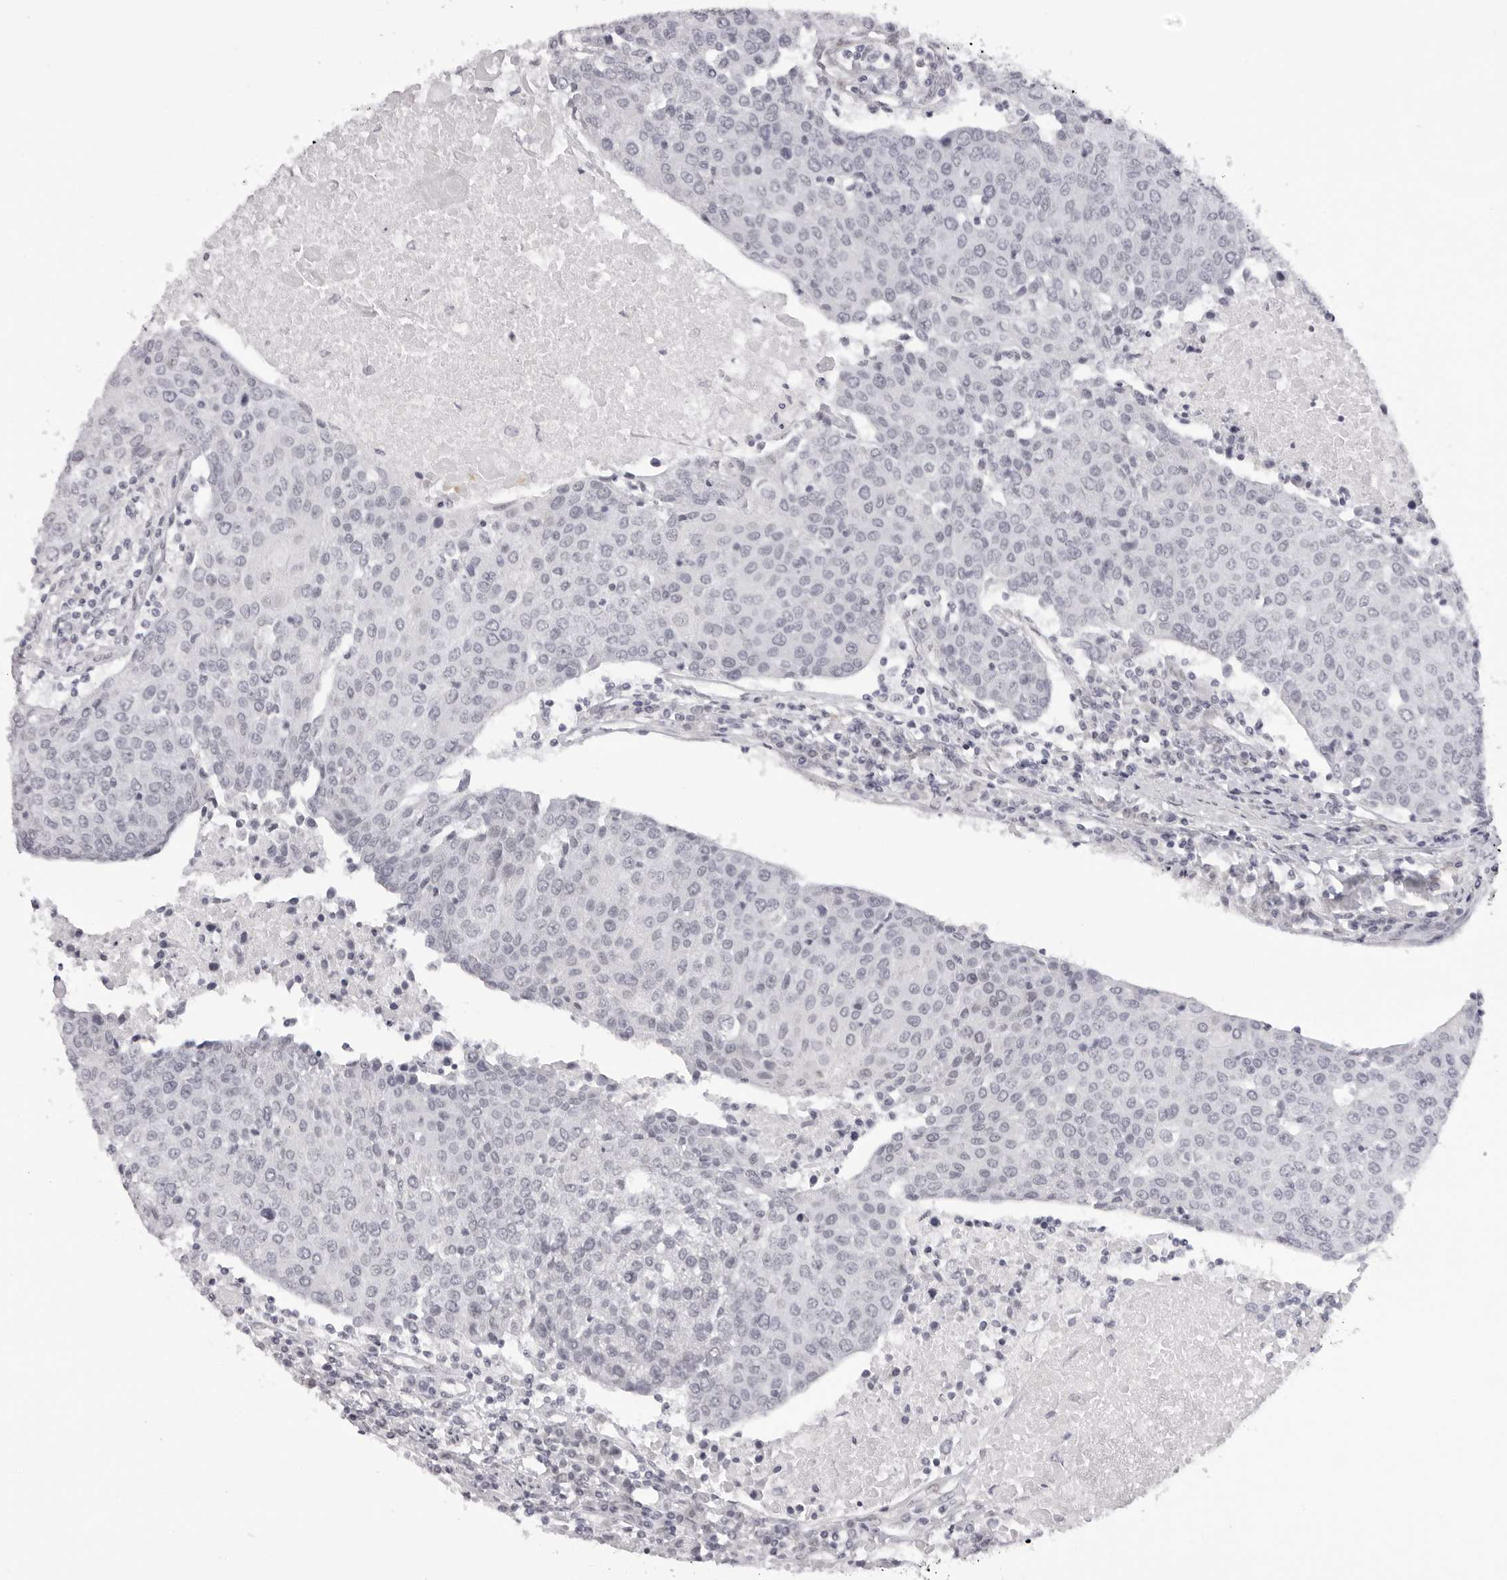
{"staining": {"intensity": "negative", "quantity": "none", "location": "none"}, "tissue": "urothelial cancer", "cell_type": "Tumor cells", "image_type": "cancer", "snomed": [{"axis": "morphology", "description": "Urothelial carcinoma, High grade"}, {"axis": "topography", "description": "Urinary bladder"}], "caption": "Tumor cells show no significant positivity in urothelial cancer.", "gene": "MAFK", "patient": {"sex": "female", "age": 85}}